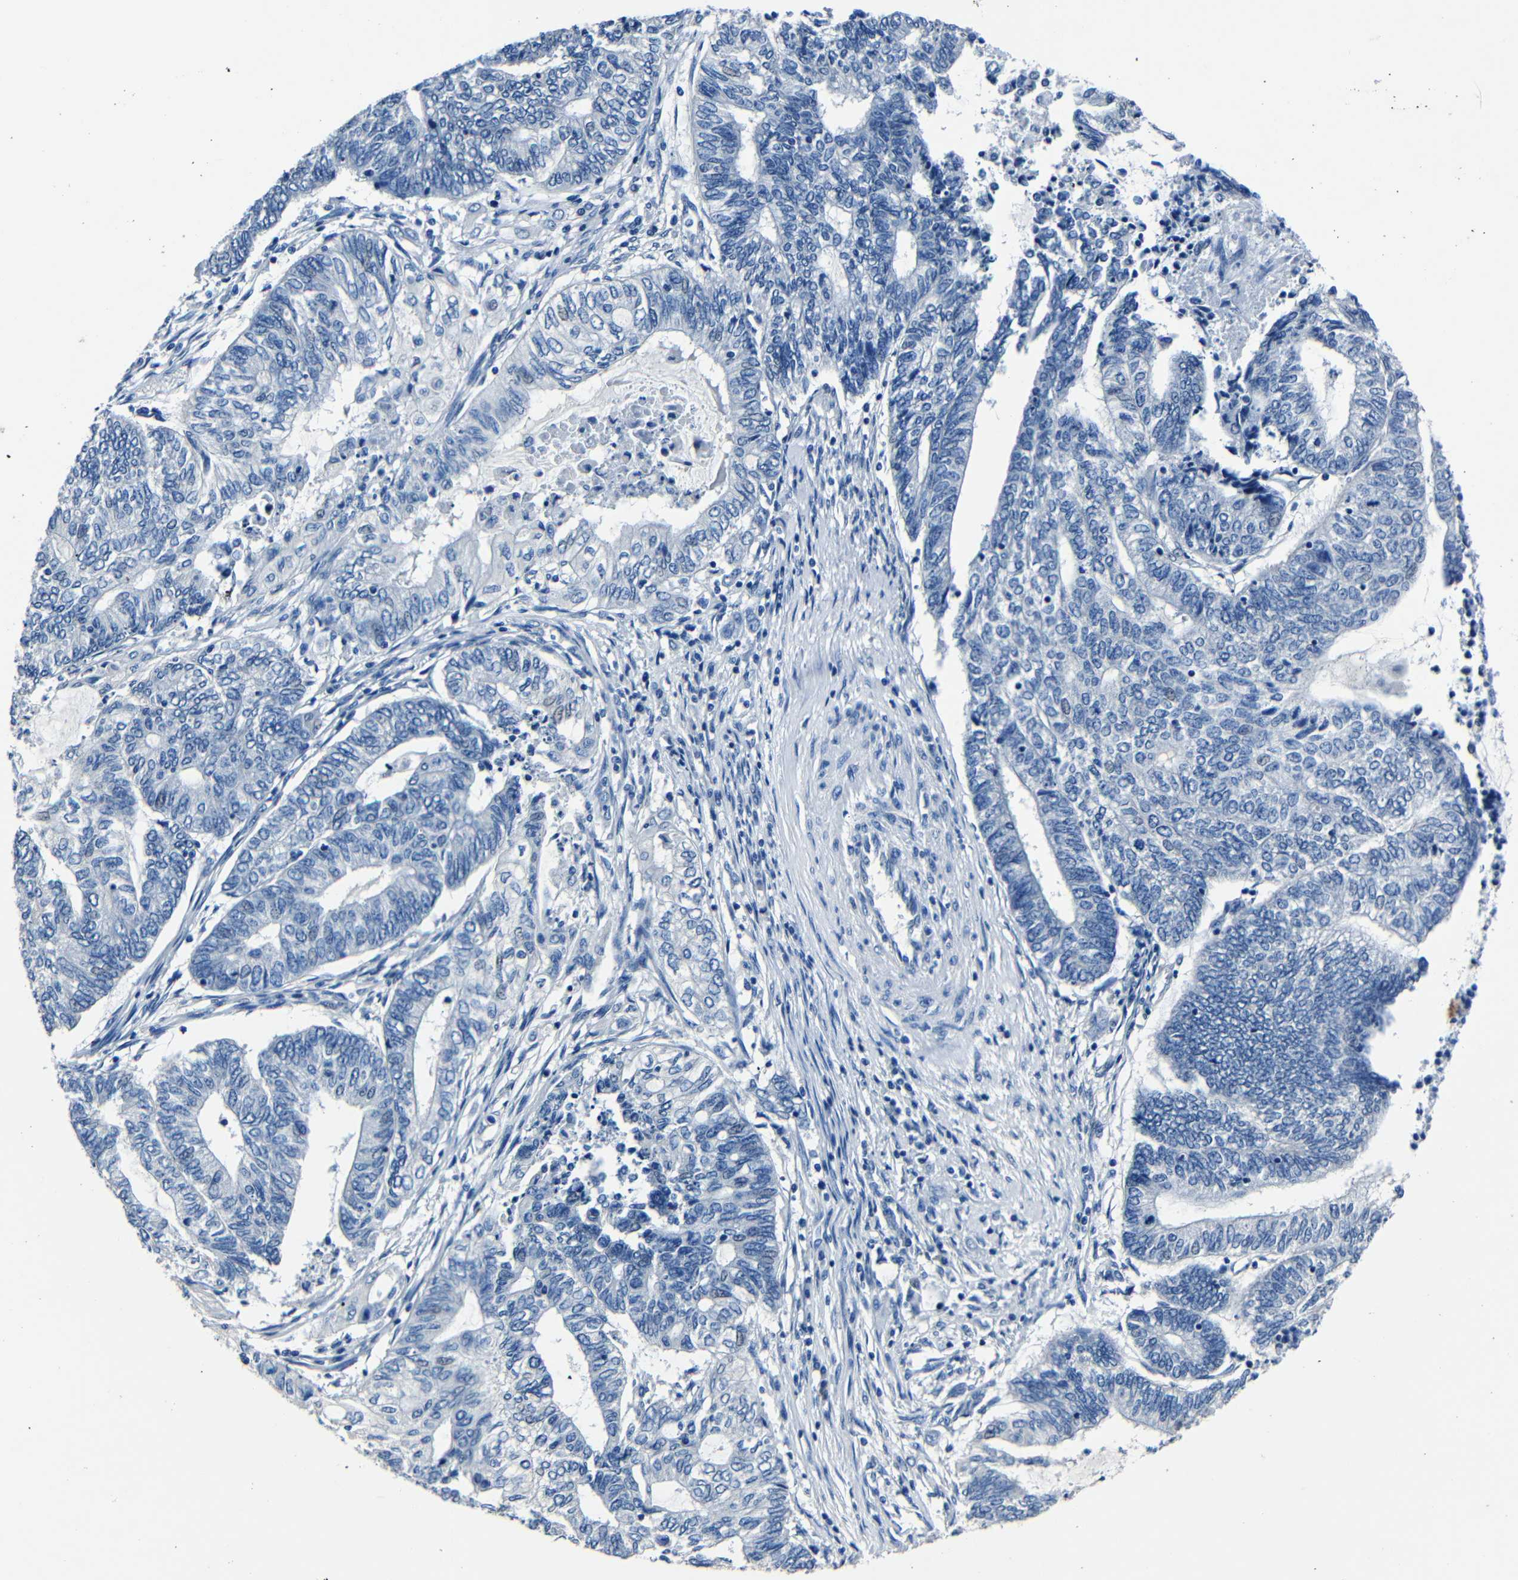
{"staining": {"intensity": "negative", "quantity": "none", "location": "none"}, "tissue": "endometrial cancer", "cell_type": "Tumor cells", "image_type": "cancer", "snomed": [{"axis": "morphology", "description": "Adenocarcinoma, NOS"}, {"axis": "topography", "description": "Uterus"}, {"axis": "topography", "description": "Endometrium"}], "caption": "Image shows no significant protein positivity in tumor cells of adenocarcinoma (endometrial). Nuclei are stained in blue.", "gene": "NCMAP", "patient": {"sex": "female", "age": 70}}